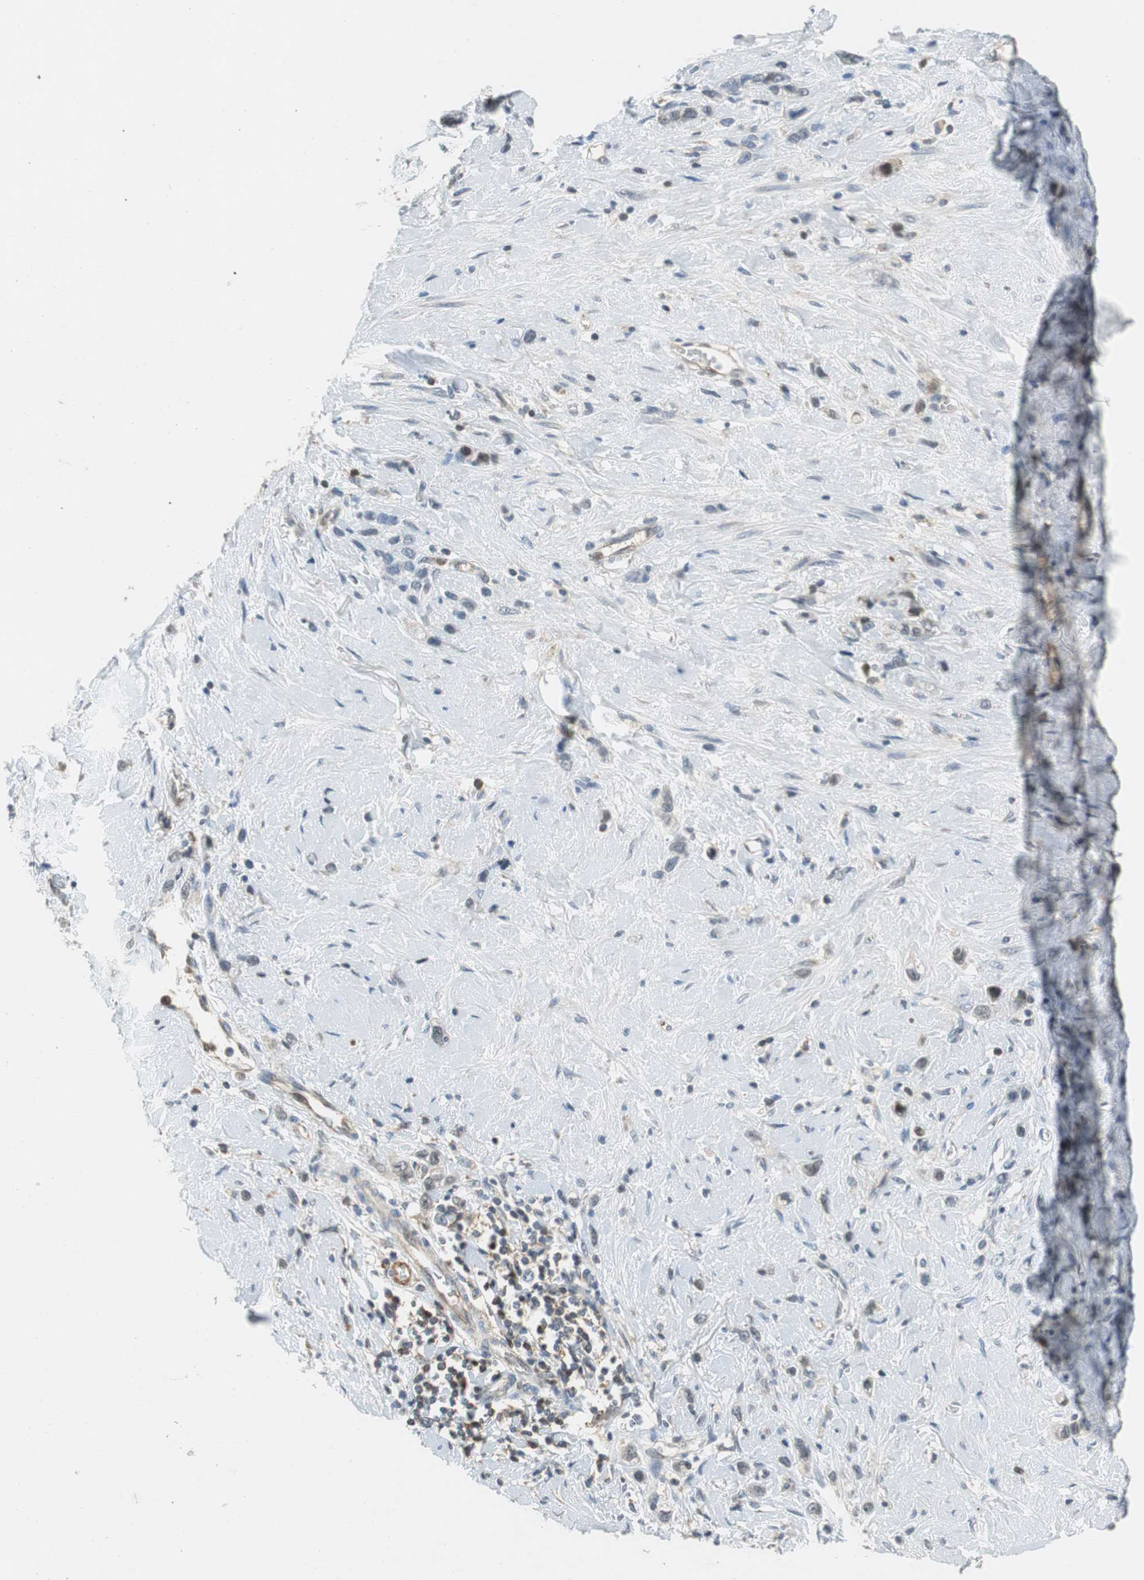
{"staining": {"intensity": "weak", "quantity": "25%-75%", "location": "cytoplasmic/membranous"}, "tissue": "stomach cancer", "cell_type": "Tumor cells", "image_type": "cancer", "snomed": [{"axis": "morphology", "description": "Normal tissue, NOS"}, {"axis": "morphology", "description": "Adenocarcinoma, NOS"}, {"axis": "morphology", "description": "Adenocarcinoma, High grade"}, {"axis": "topography", "description": "Stomach, upper"}, {"axis": "topography", "description": "Stomach"}], "caption": "An immunohistochemistry micrograph of neoplastic tissue is shown. Protein staining in brown highlights weak cytoplasmic/membranous positivity in stomach cancer (adenocarcinoma) within tumor cells.", "gene": "GSDMD", "patient": {"sex": "female", "age": 65}}